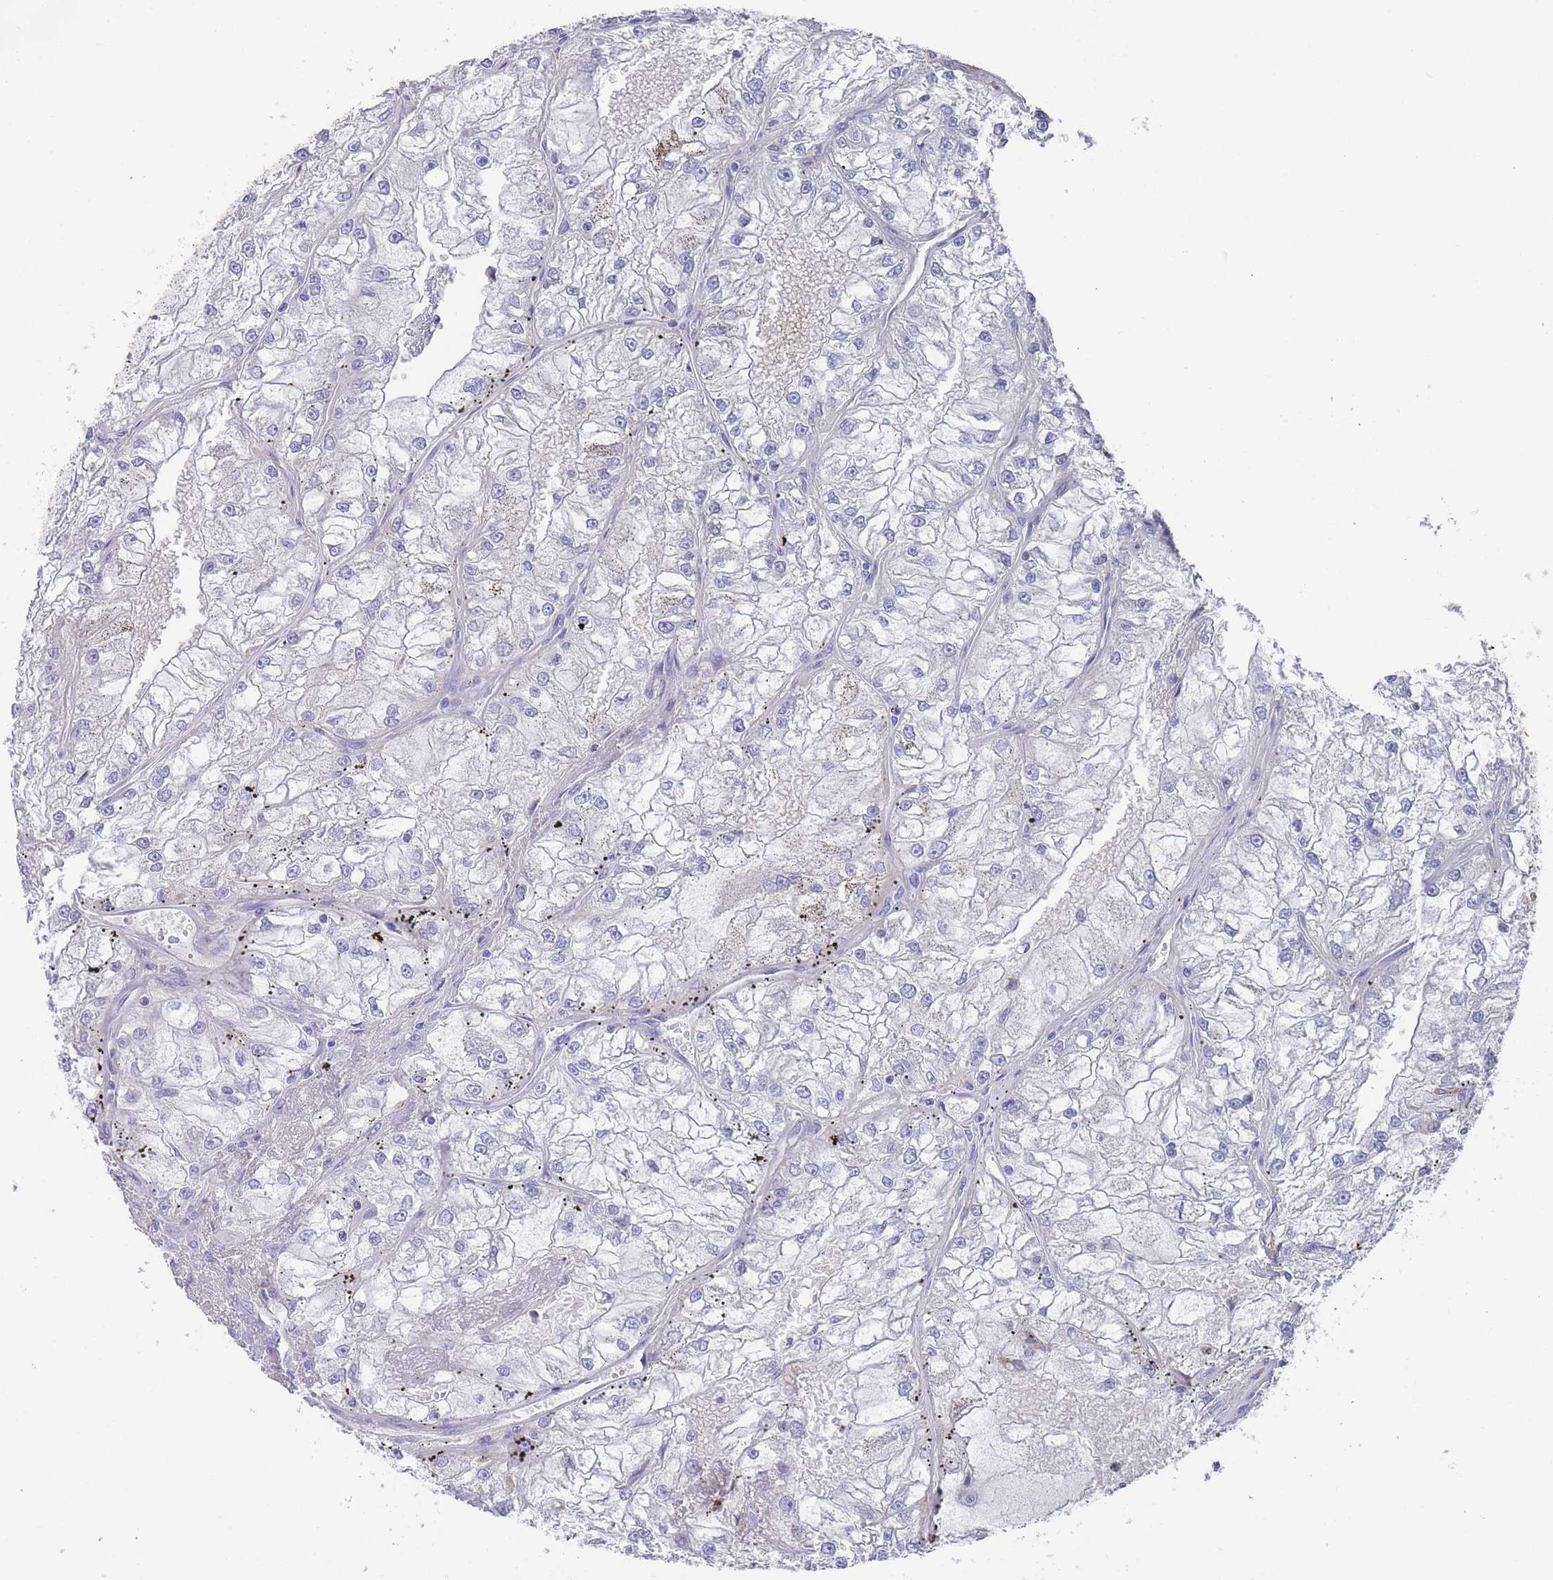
{"staining": {"intensity": "negative", "quantity": "none", "location": "none"}, "tissue": "renal cancer", "cell_type": "Tumor cells", "image_type": "cancer", "snomed": [{"axis": "morphology", "description": "Adenocarcinoma, NOS"}, {"axis": "topography", "description": "Kidney"}], "caption": "The photomicrograph exhibits no staining of tumor cells in renal cancer (adenocarcinoma).", "gene": "SCCPDH", "patient": {"sex": "female", "age": 72}}